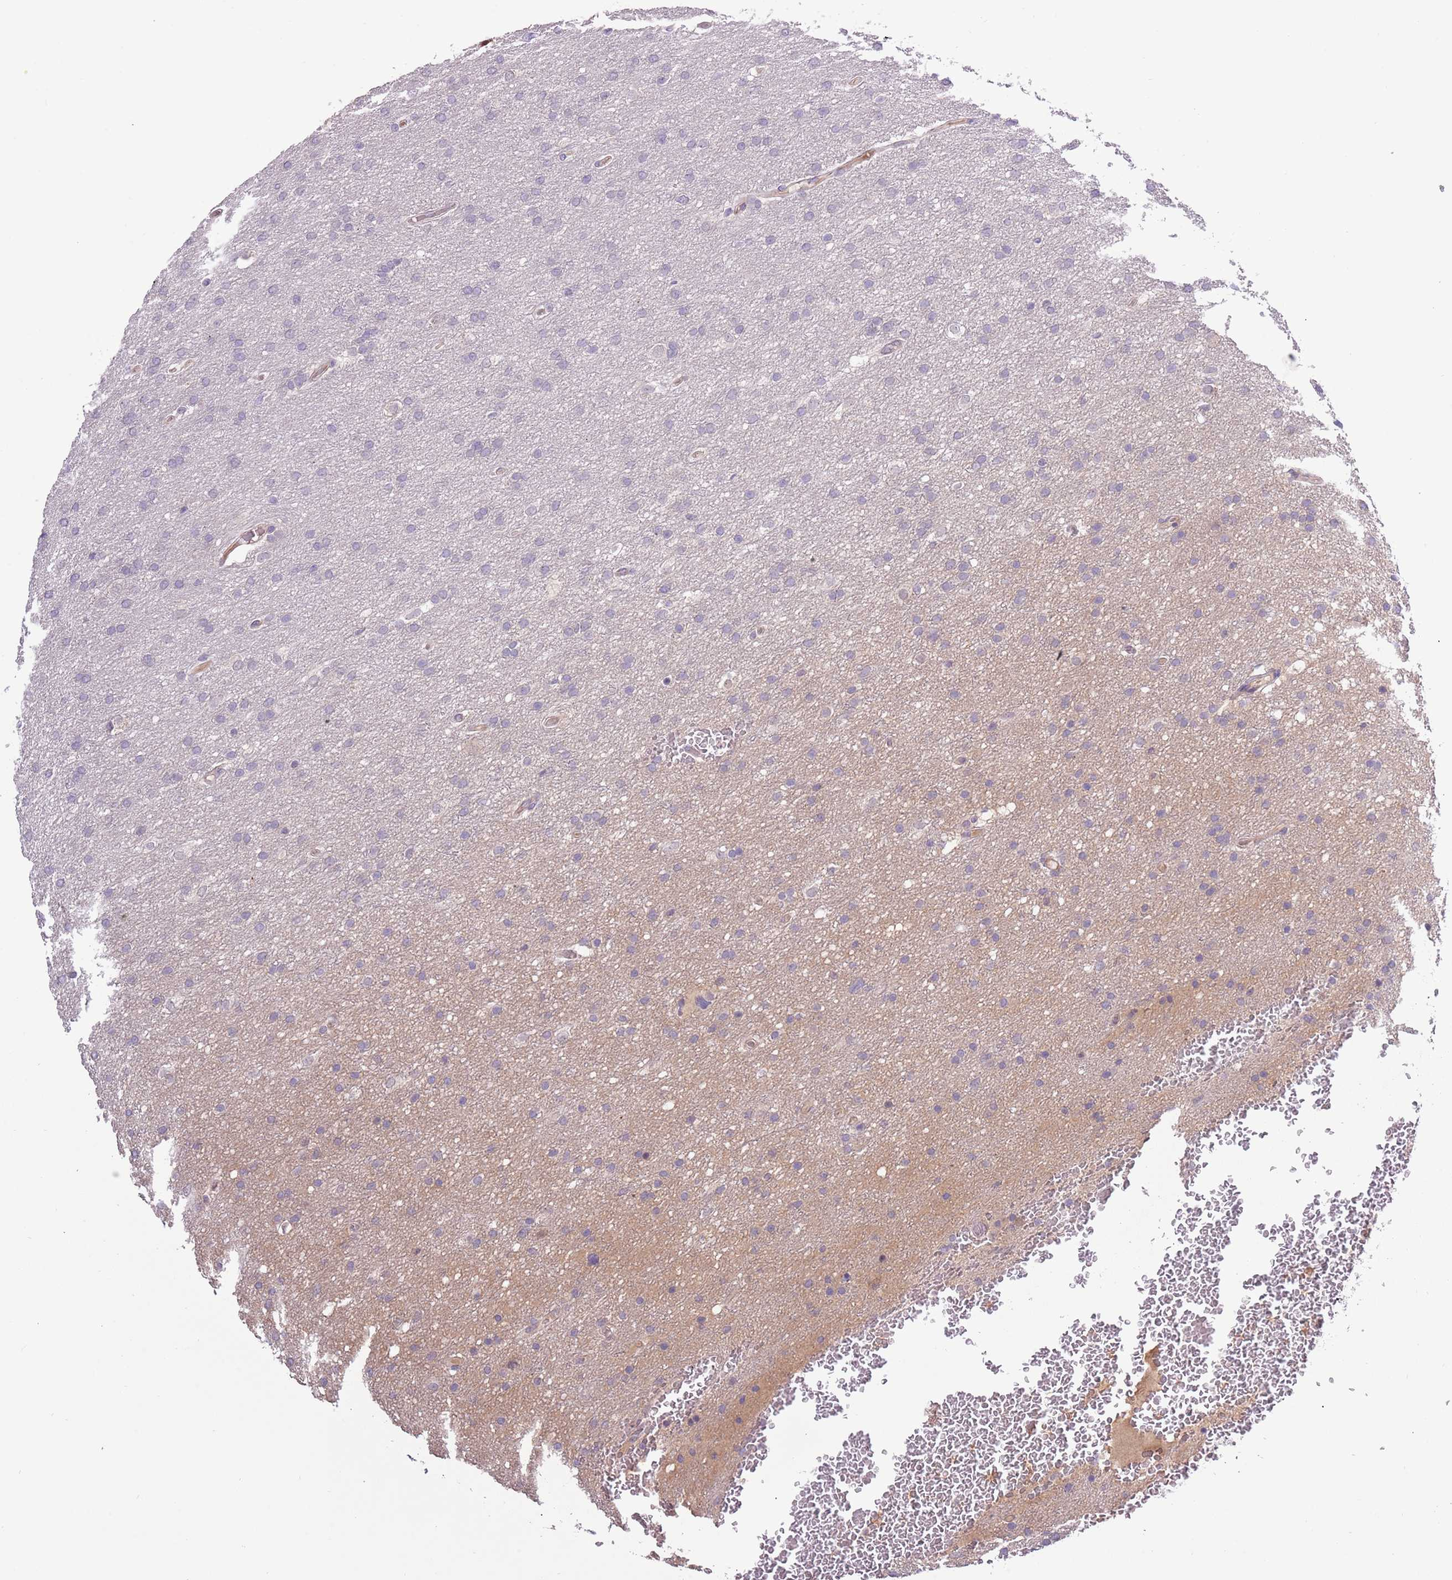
{"staining": {"intensity": "negative", "quantity": "none", "location": "none"}, "tissue": "glioma", "cell_type": "Tumor cells", "image_type": "cancer", "snomed": [{"axis": "morphology", "description": "Glioma, malignant, High grade"}, {"axis": "topography", "description": "Cerebral cortex"}], "caption": "Immunohistochemical staining of human malignant high-grade glioma reveals no significant expression in tumor cells.", "gene": "SHROOM3", "patient": {"sex": "female", "age": 36}}